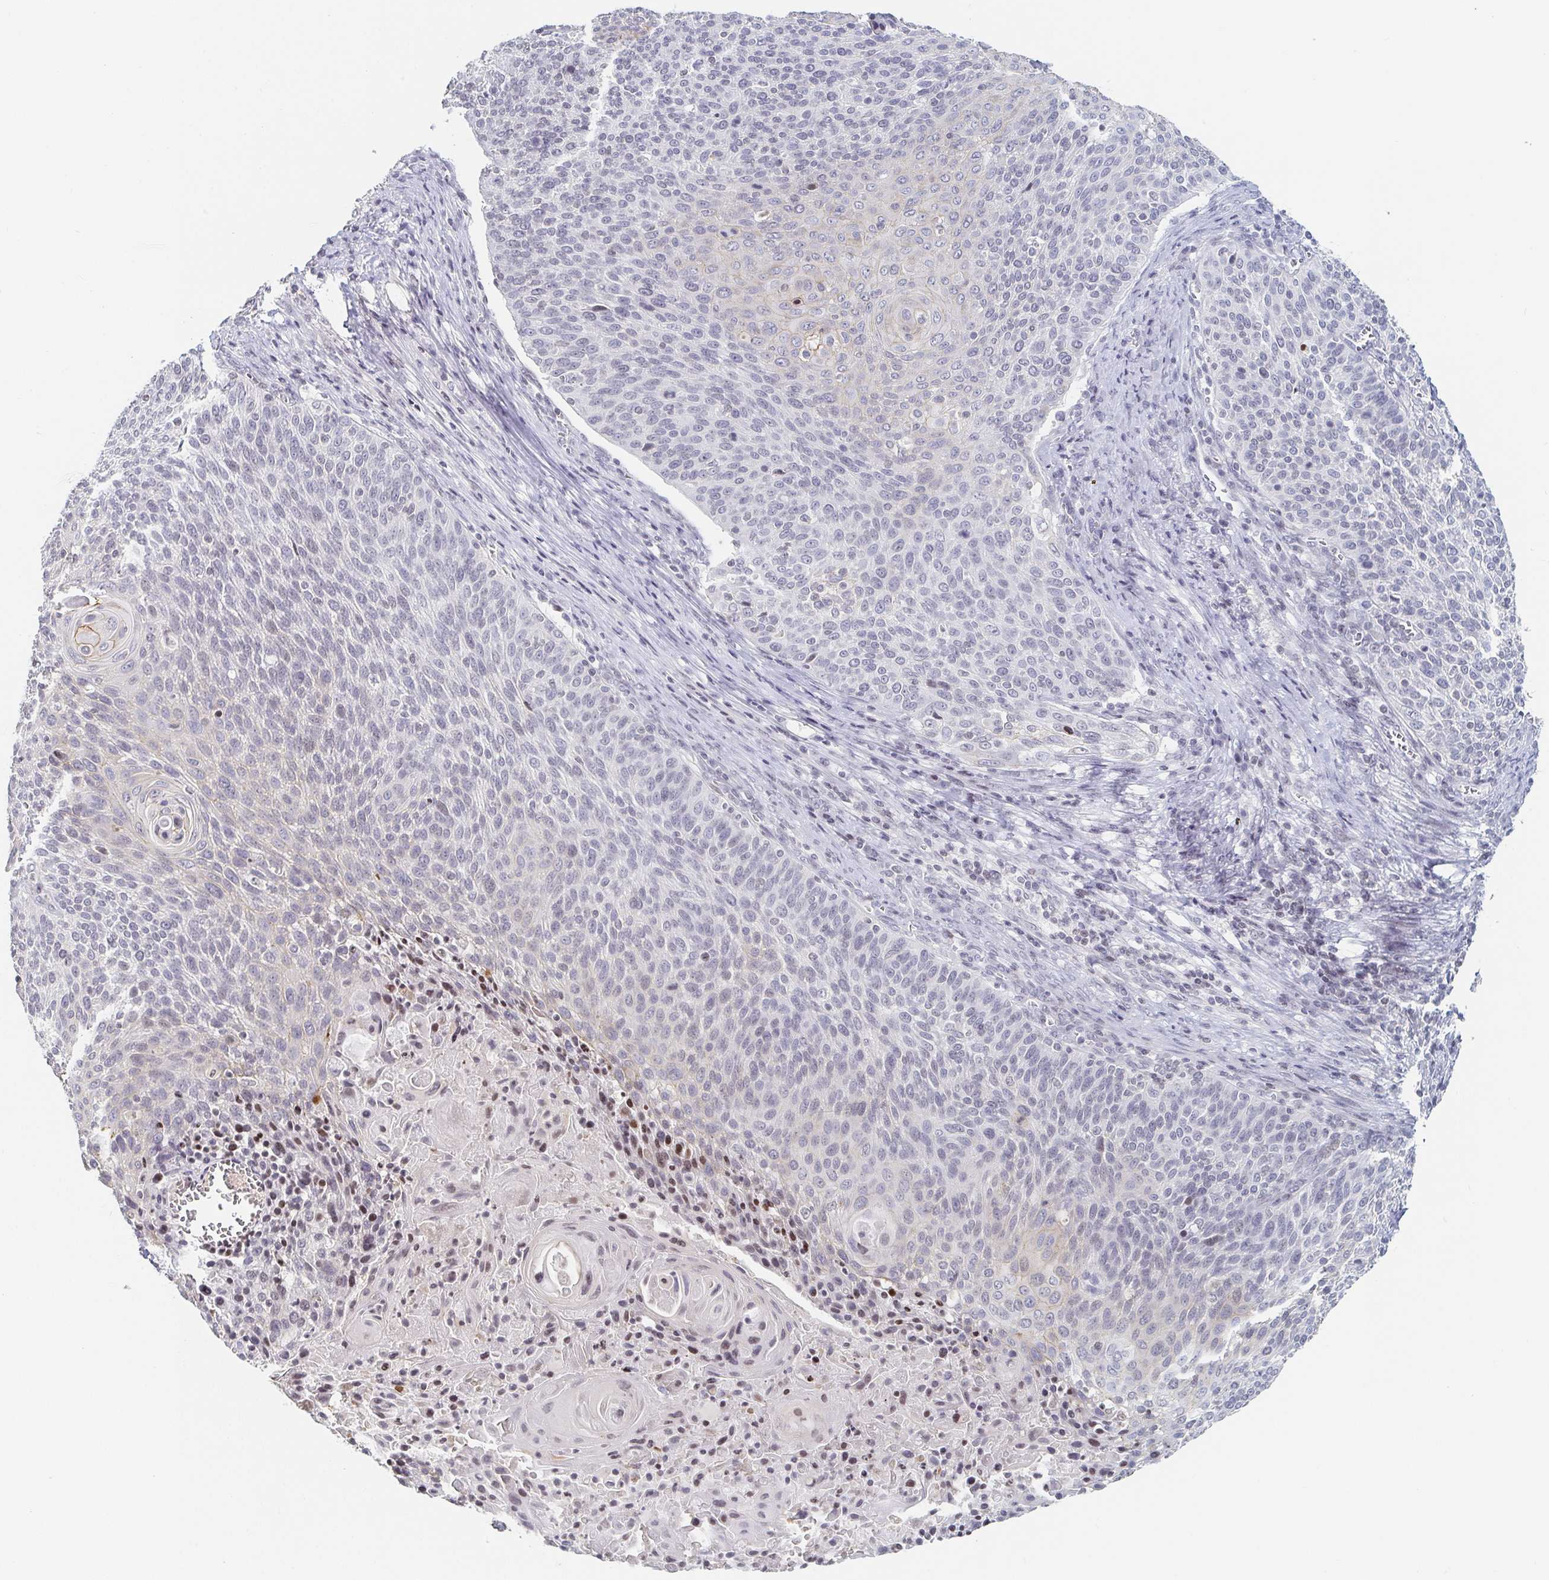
{"staining": {"intensity": "weak", "quantity": "<25%", "location": "cytoplasmic/membranous"}, "tissue": "cervical cancer", "cell_type": "Tumor cells", "image_type": "cancer", "snomed": [{"axis": "morphology", "description": "Squamous cell carcinoma, NOS"}, {"axis": "topography", "description": "Cervix"}], "caption": "Immunohistochemistry micrograph of neoplastic tissue: cervical cancer (squamous cell carcinoma) stained with DAB reveals no significant protein staining in tumor cells.", "gene": "NME9", "patient": {"sex": "female", "age": 31}}